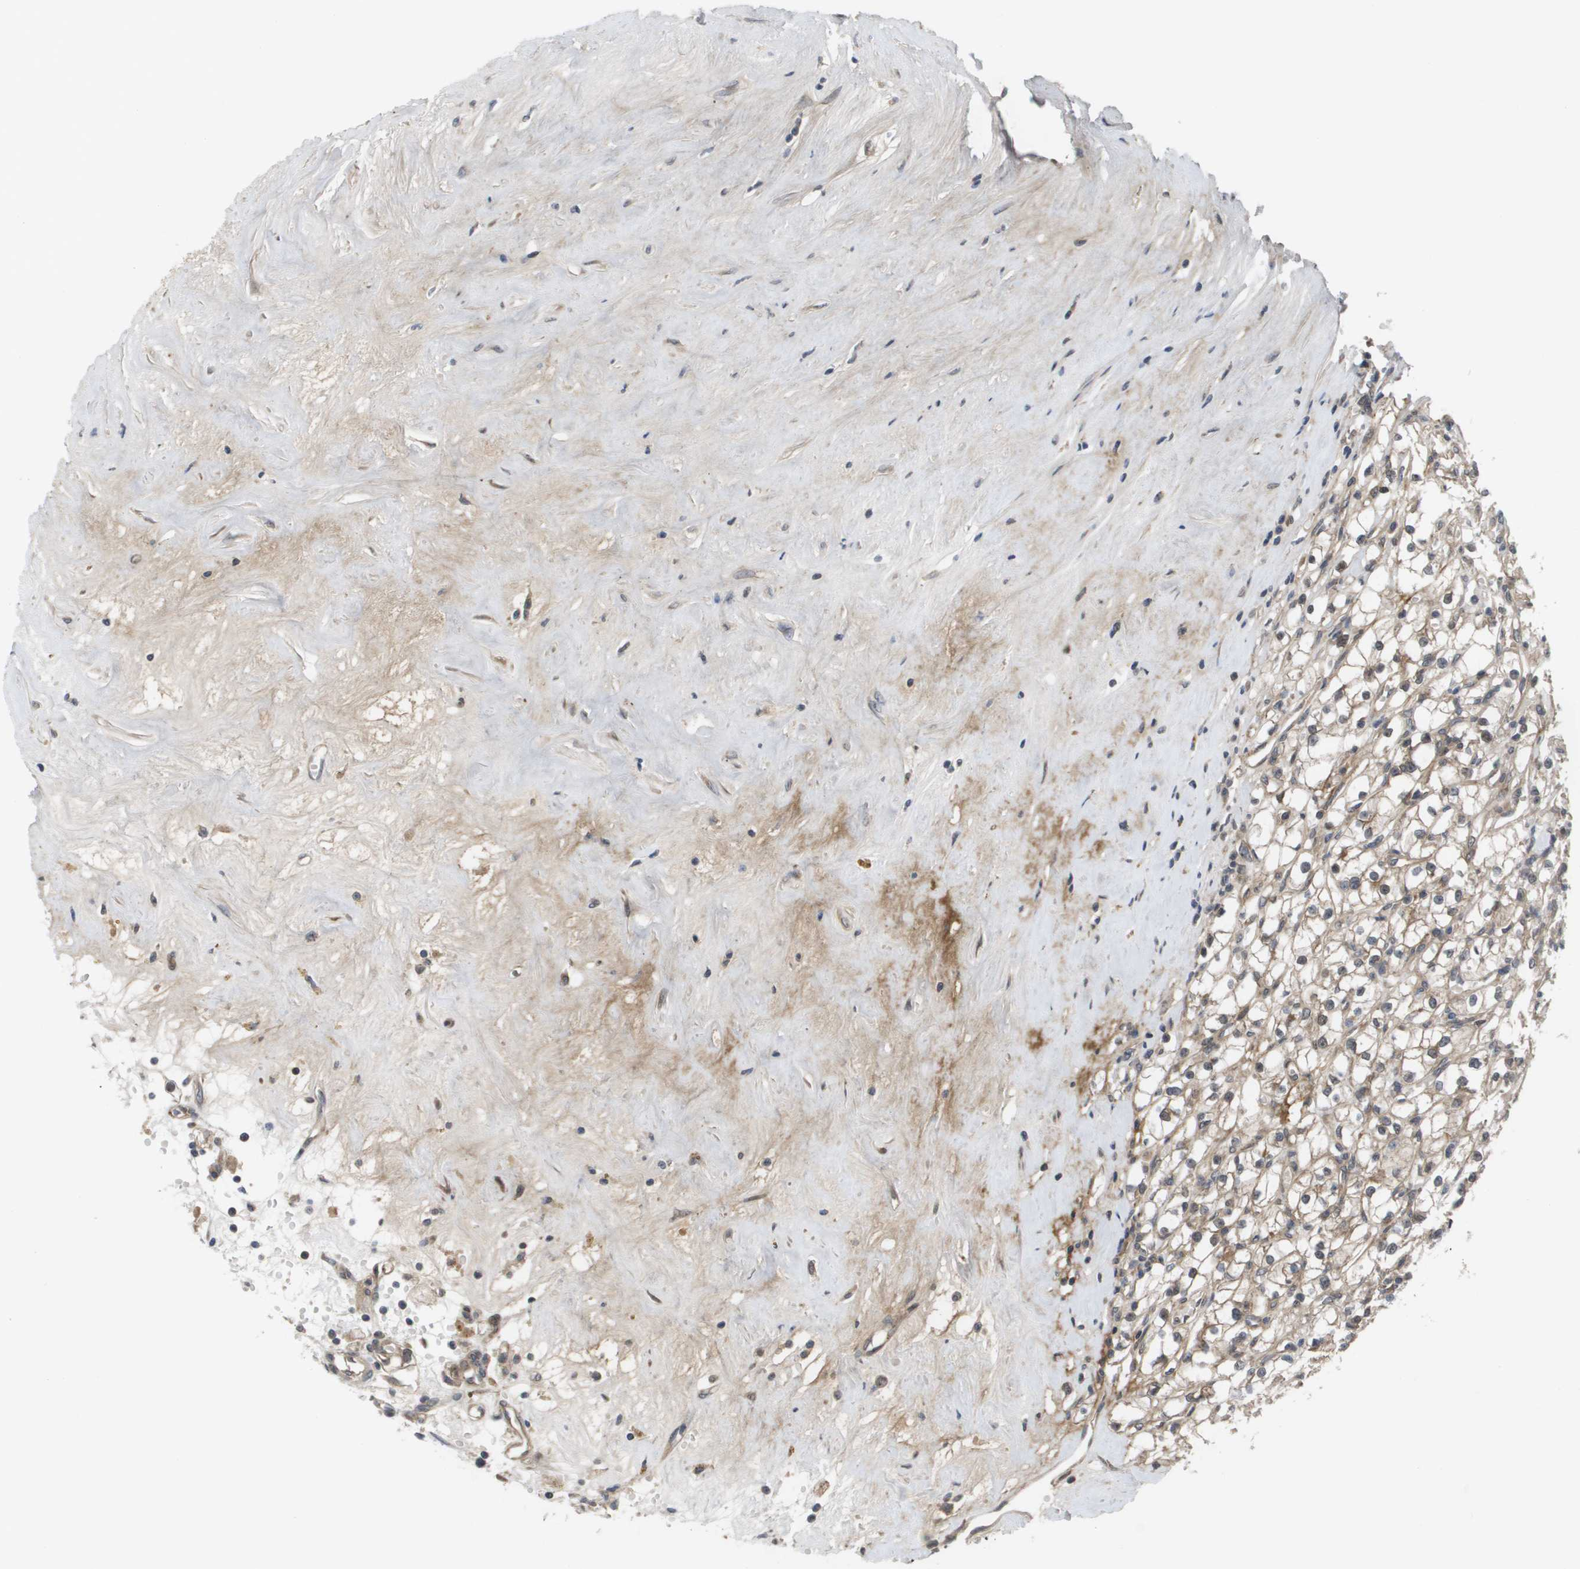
{"staining": {"intensity": "weak", "quantity": ">75%", "location": "cytoplasmic/membranous"}, "tissue": "renal cancer", "cell_type": "Tumor cells", "image_type": "cancer", "snomed": [{"axis": "morphology", "description": "Adenocarcinoma, NOS"}, {"axis": "topography", "description": "Kidney"}], "caption": "Human adenocarcinoma (renal) stained with a protein marker demonstrates weak staining in tumor cells.", "gene": "CTPS2", "patient": {"sex": "male", "age": 56}}